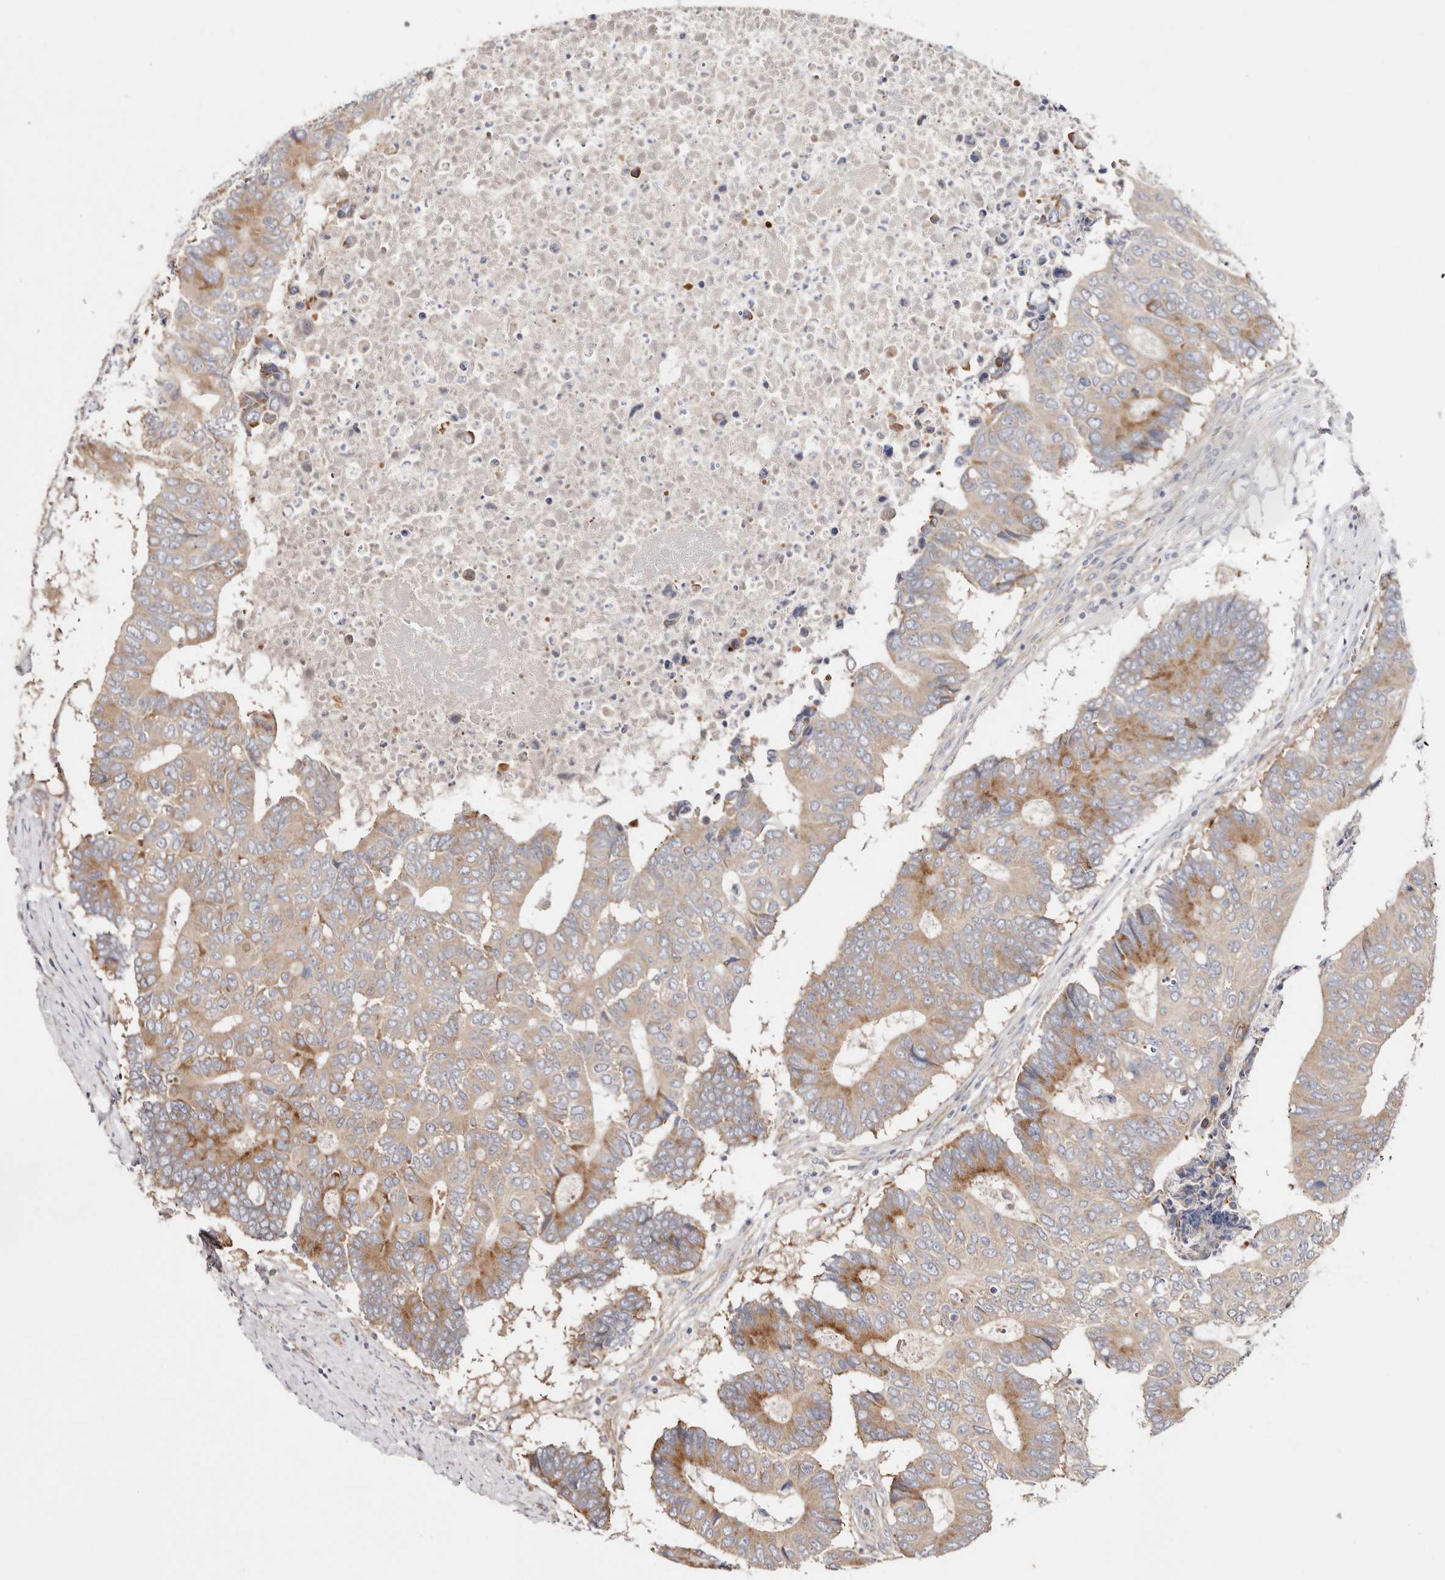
{"staining": {"intensity": "moderate", "quantity": ">75%", "location": "cytoplasmic/membranous"}, "tissue": "colorectal cancer", "cell_type": "Tumor cells", "image_type": "cancer", "snomed": [{"axis": "morphology", "description": "Adenocarcinoma, NOS"}, {"axis": "topography", "description": "Colon"}], "caption": "DAB (3,3'-diaminobenzidine) immunohistochemical staining of human colorectal cancer displays moderate cytoplasmic/membranous protein expression in about >75% of tumor cells.", "gene": "GNA13", "patient": {"sex": "male", "age": 87}}